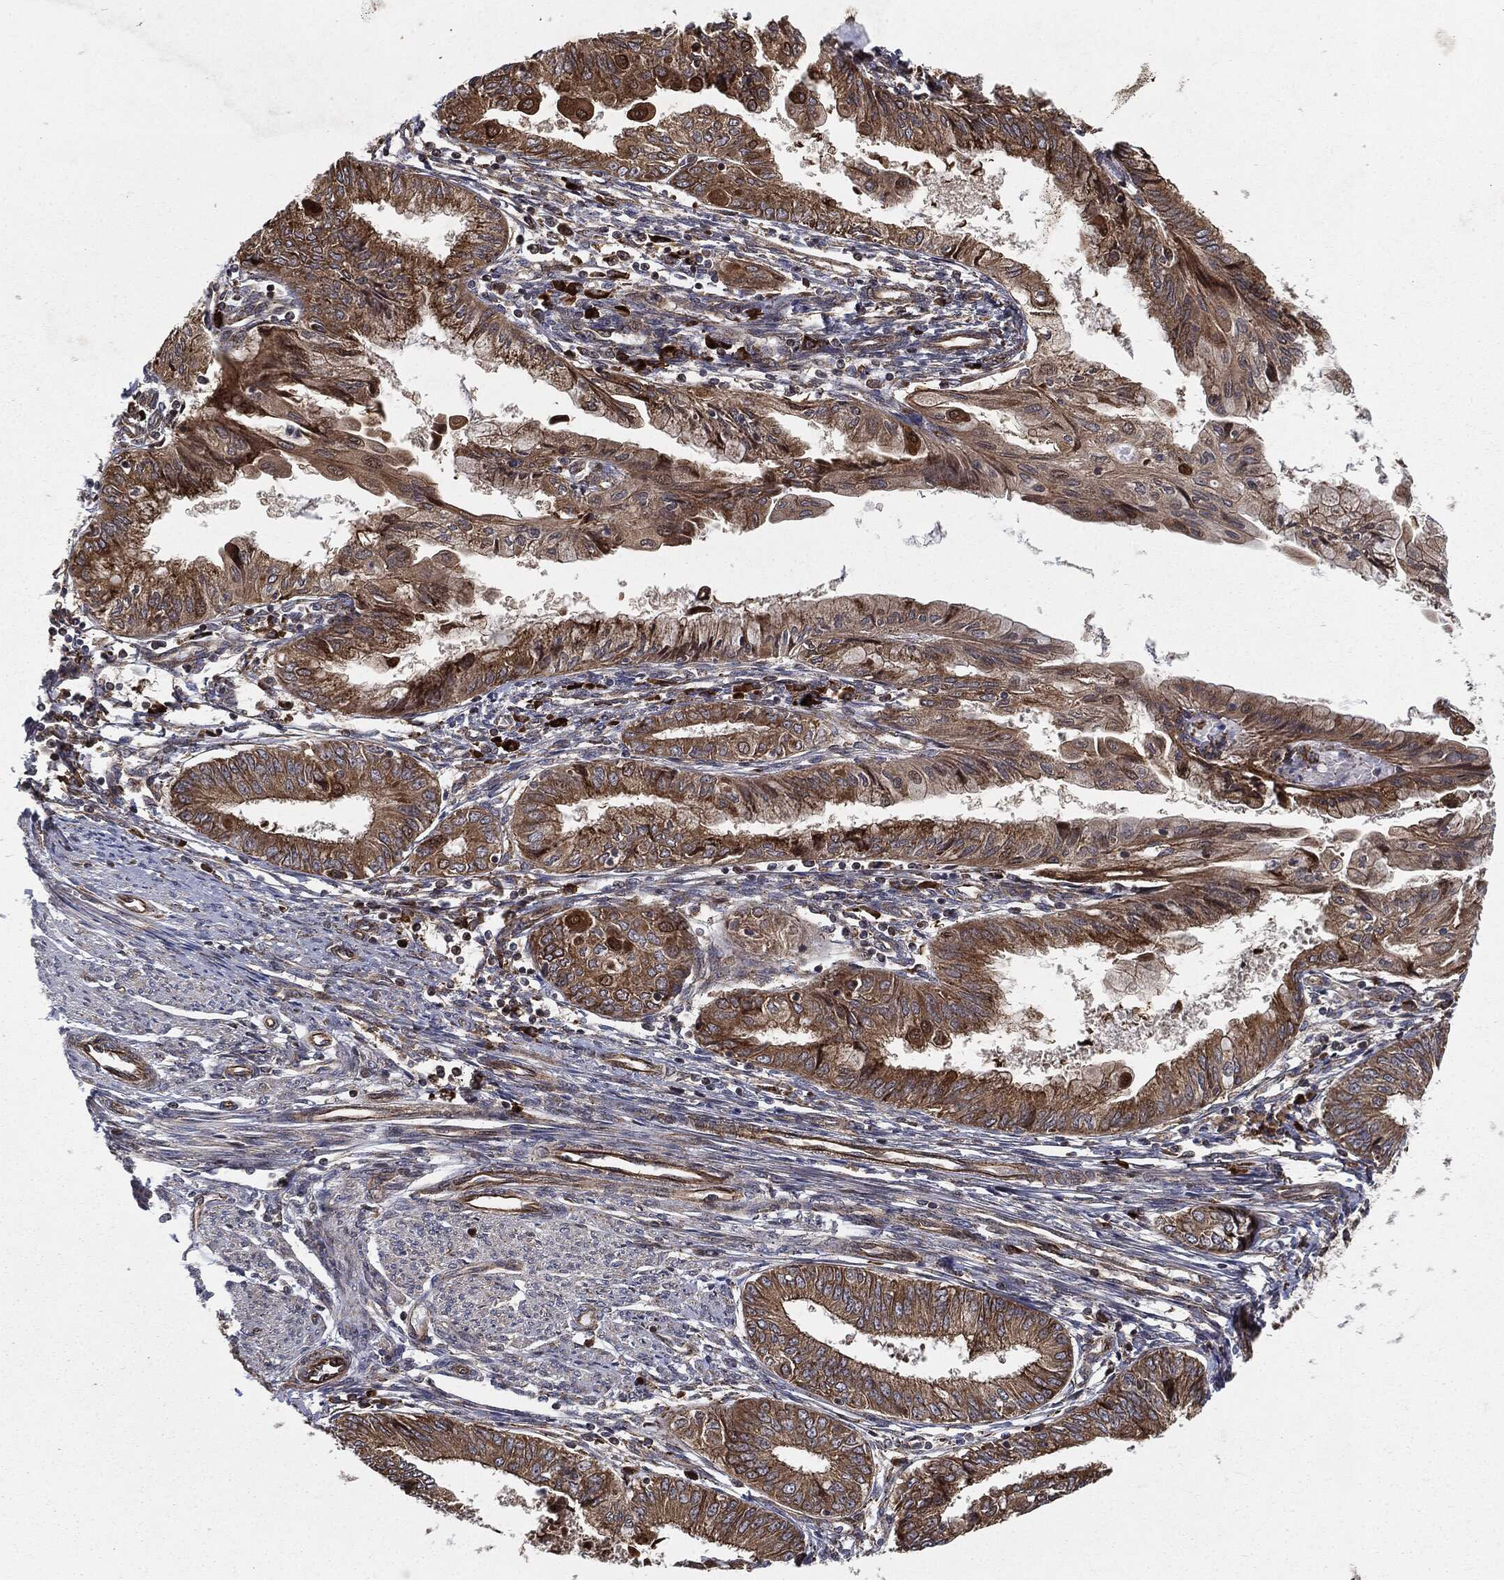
{"staining": {"intensity": "moderate", "quantity": ">75%", "location": "cytoplasmic/membranous"}, "tissue": "endometrial cancer", "cell_type": "Tumor cells", "image_type": "cancer", "snomed": [{"axis": "morphology", "description": "Adenocarcinoma, NOS"}, {"axis": "topography", "description": "Endometrium"}], "caption": "Endometrial adenocarcinoma tissue shows moderate cytoplasmic/membranous expression in about >75% of tumor cells, visualized by immunohistochemistry. The protein of interest is stained brown, and the nuclei are stained in blue (DAB (3,3'-diaminobenzidine) IHC with brightfield microscopy, high magnification).", "gene": "CYLD", "patient": {"sex": "female", "age": 68}}